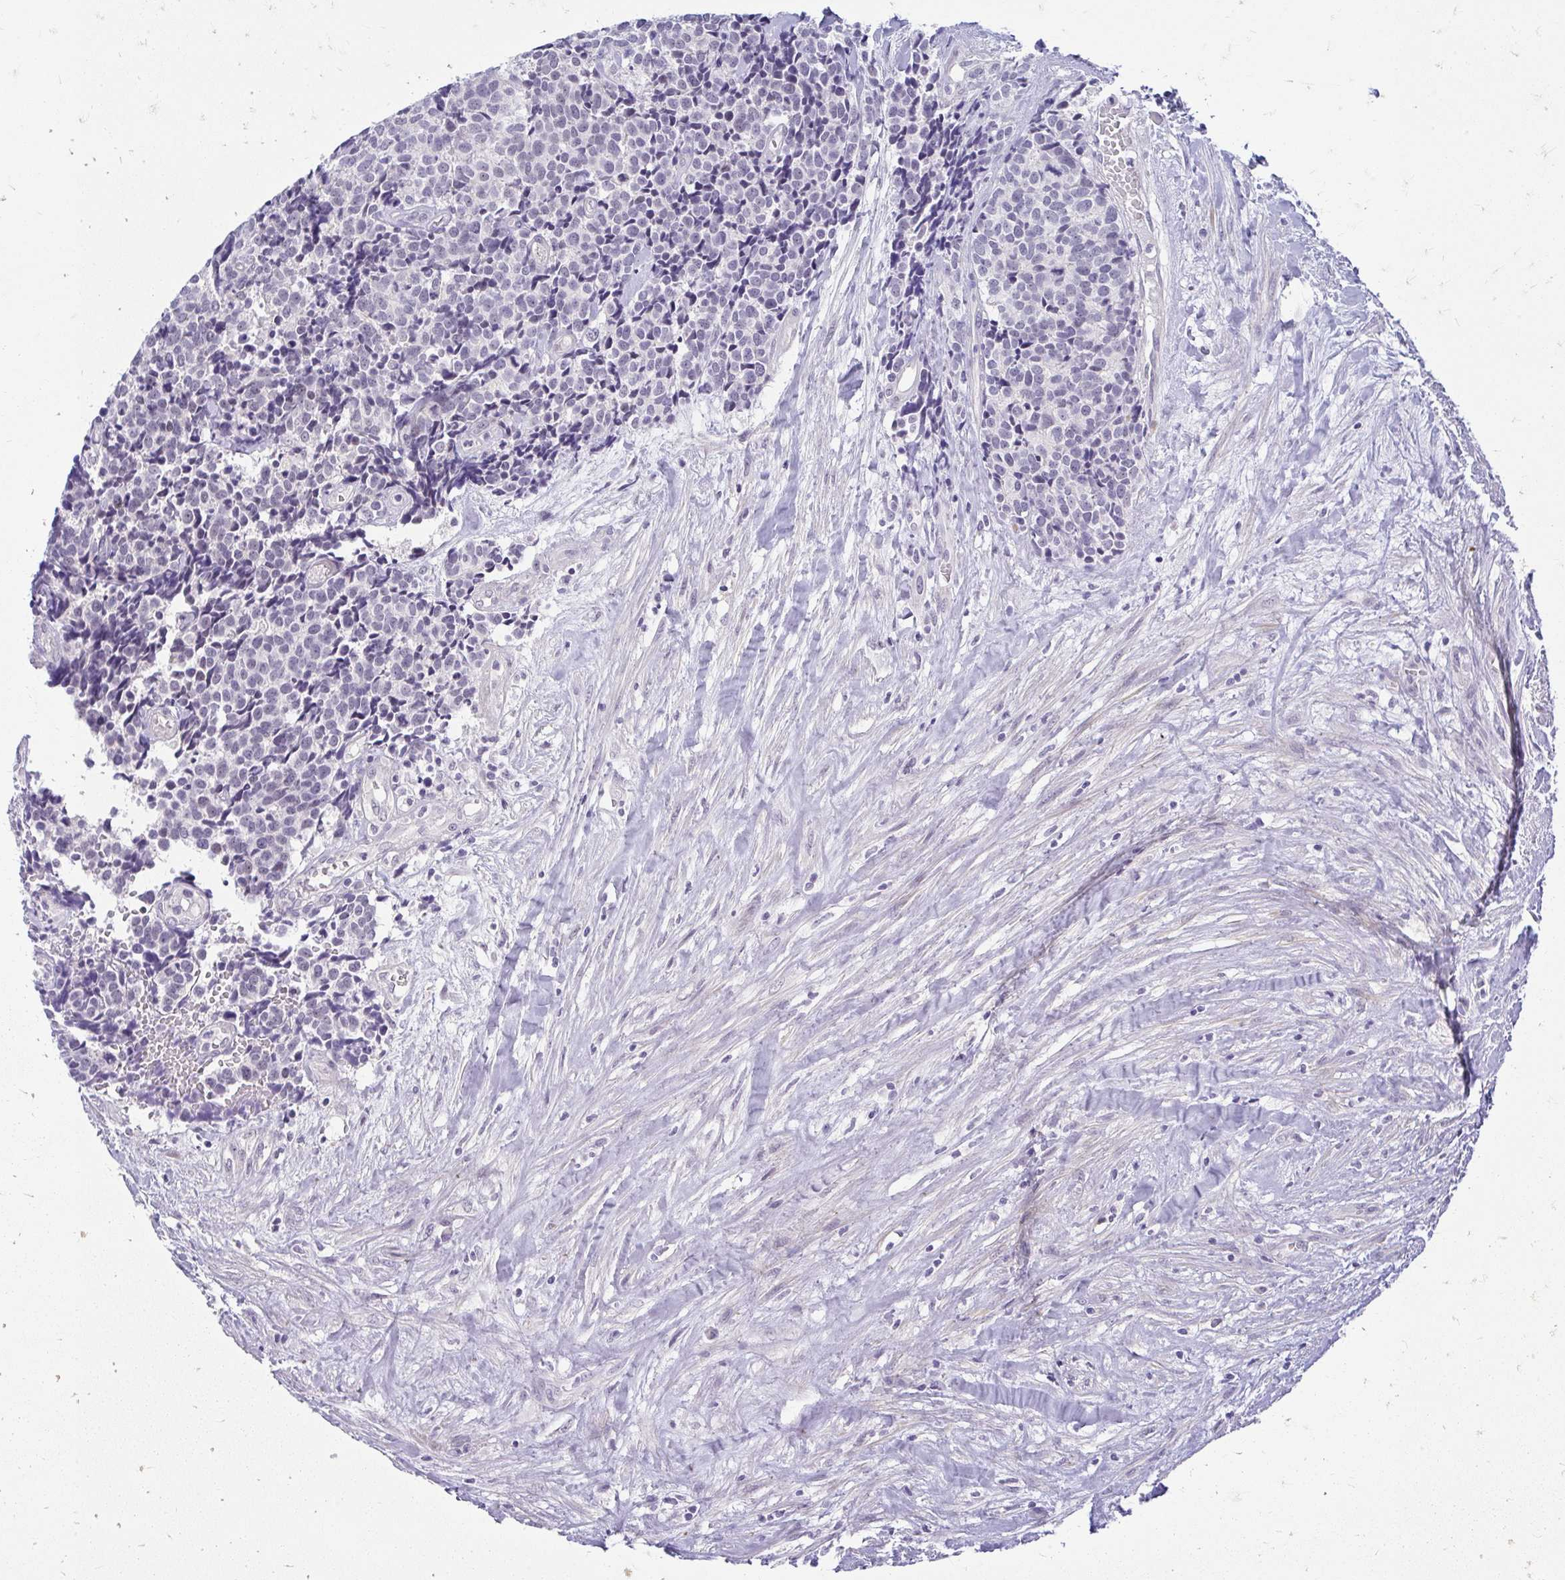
{"staining": {"intensity": "negative", "quantity": "none", "location": "none"}, "tissue": "carcinoid", "cell_type": "Tumor cells", "image_type": "cancer", "snomed": [{"axis": "morphology", "description": "Carcinoid, malignant, NOS"}, {"axis": "topography", "description": "Skin"}], "caption": "This micrograph is of malignant carcinoid stained with immunohistochemistry to label a protein in brown with the nuclei are counter-stained blue. There is no staining in tumor cells.", "gene": "TEX33", "patient": {"sex": "female", "age": 79}}